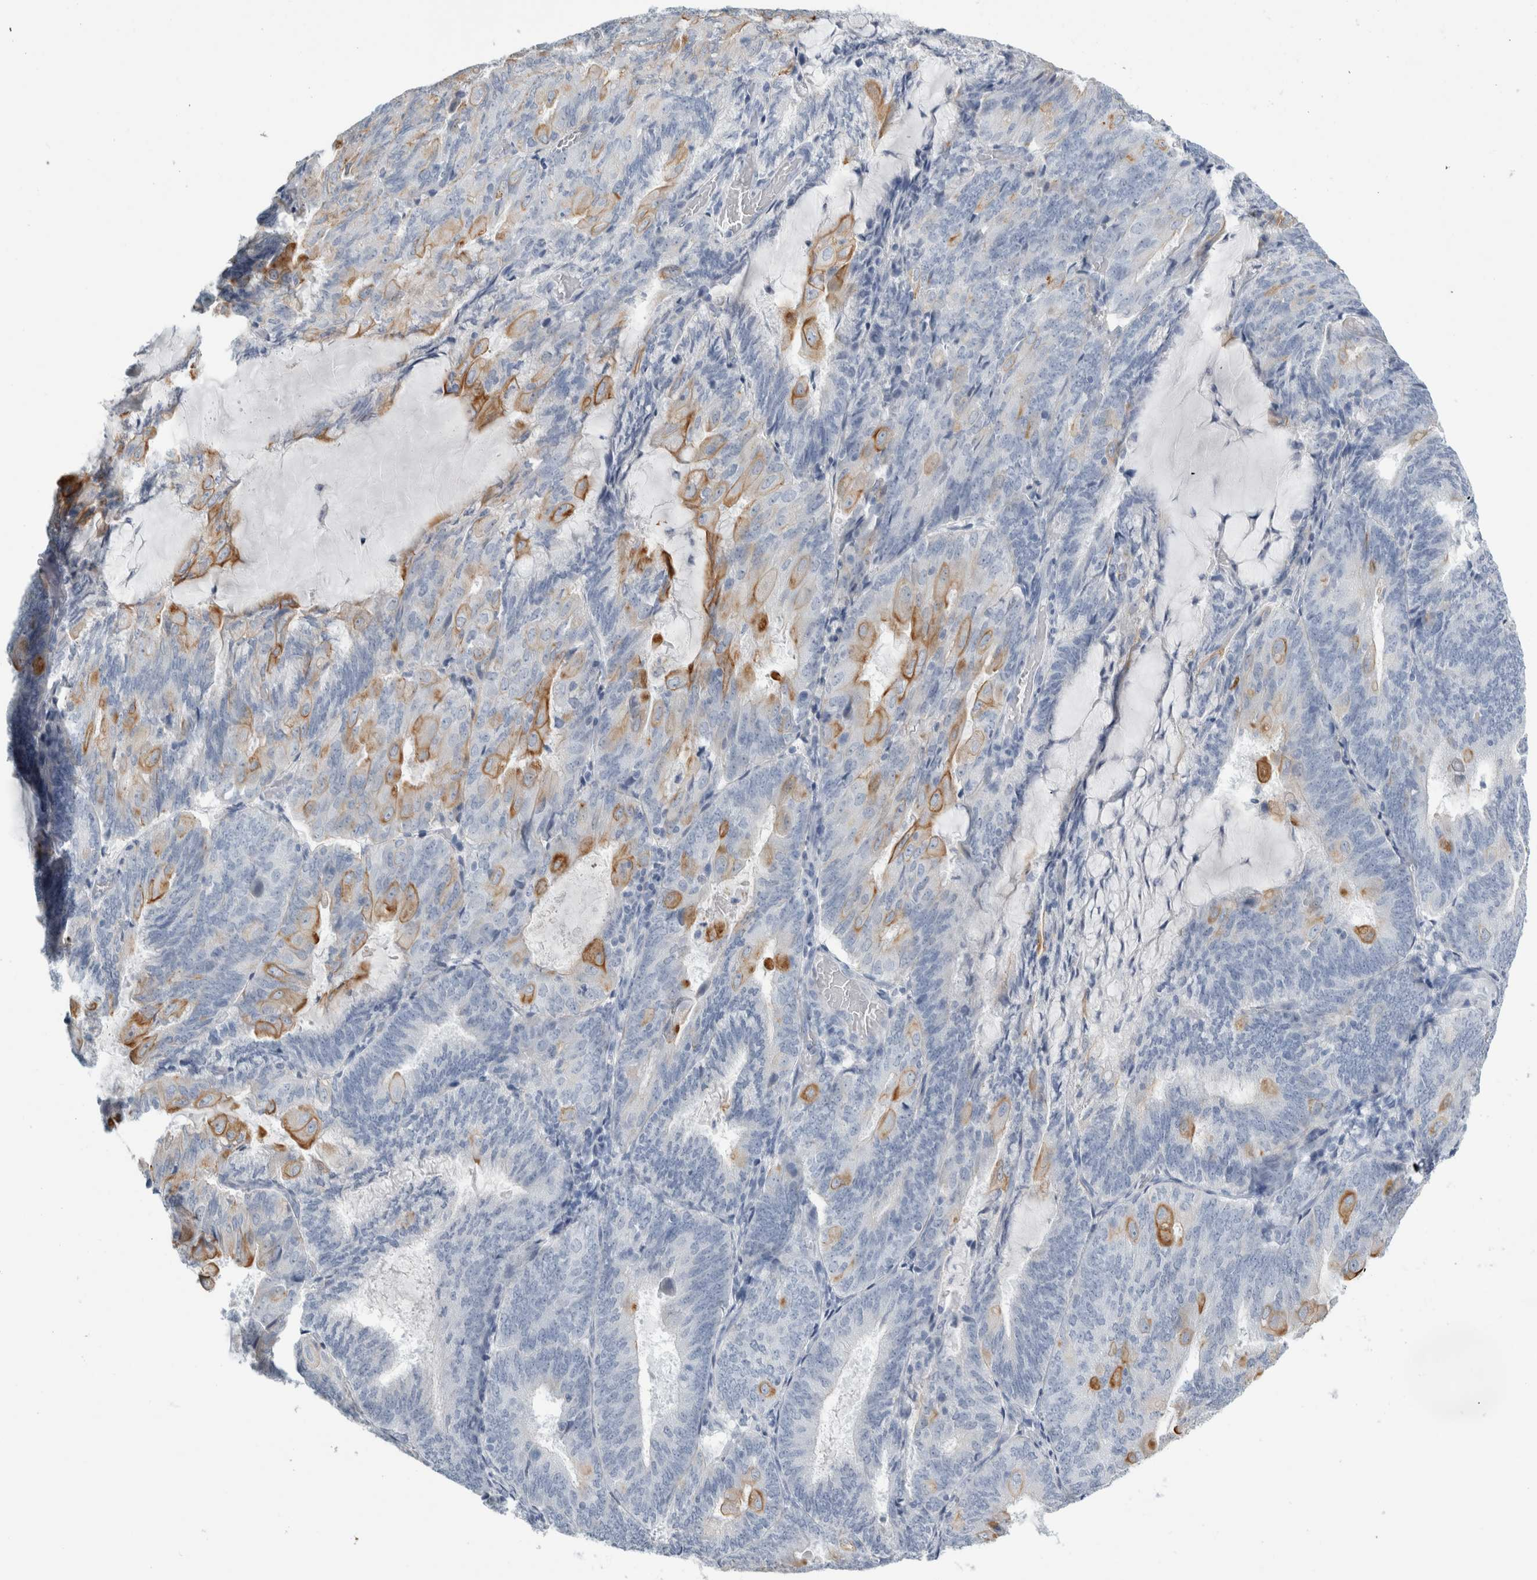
{"staining": {"intensity": "moderate", "quantity": "<25%", "location": "cytoplasmic/membranous"}, "tissue": "endometrial cancer", "cell_type": "Tumor cells", "image_type": "cancer", "snomed": [{"axis": "morphology", "description": "Adenocarcinoma, NOS"}, {"axis": "topography", "description": "Endometrium"}], "caption": "Tumor cells reveal low levels of moderate cytoplasmic/membranous positivity in about <25% of cells in human endometrial adenocarcinoma.", "gene": "RPH3AL", "patient": {"sex": "female", "age": 81}}